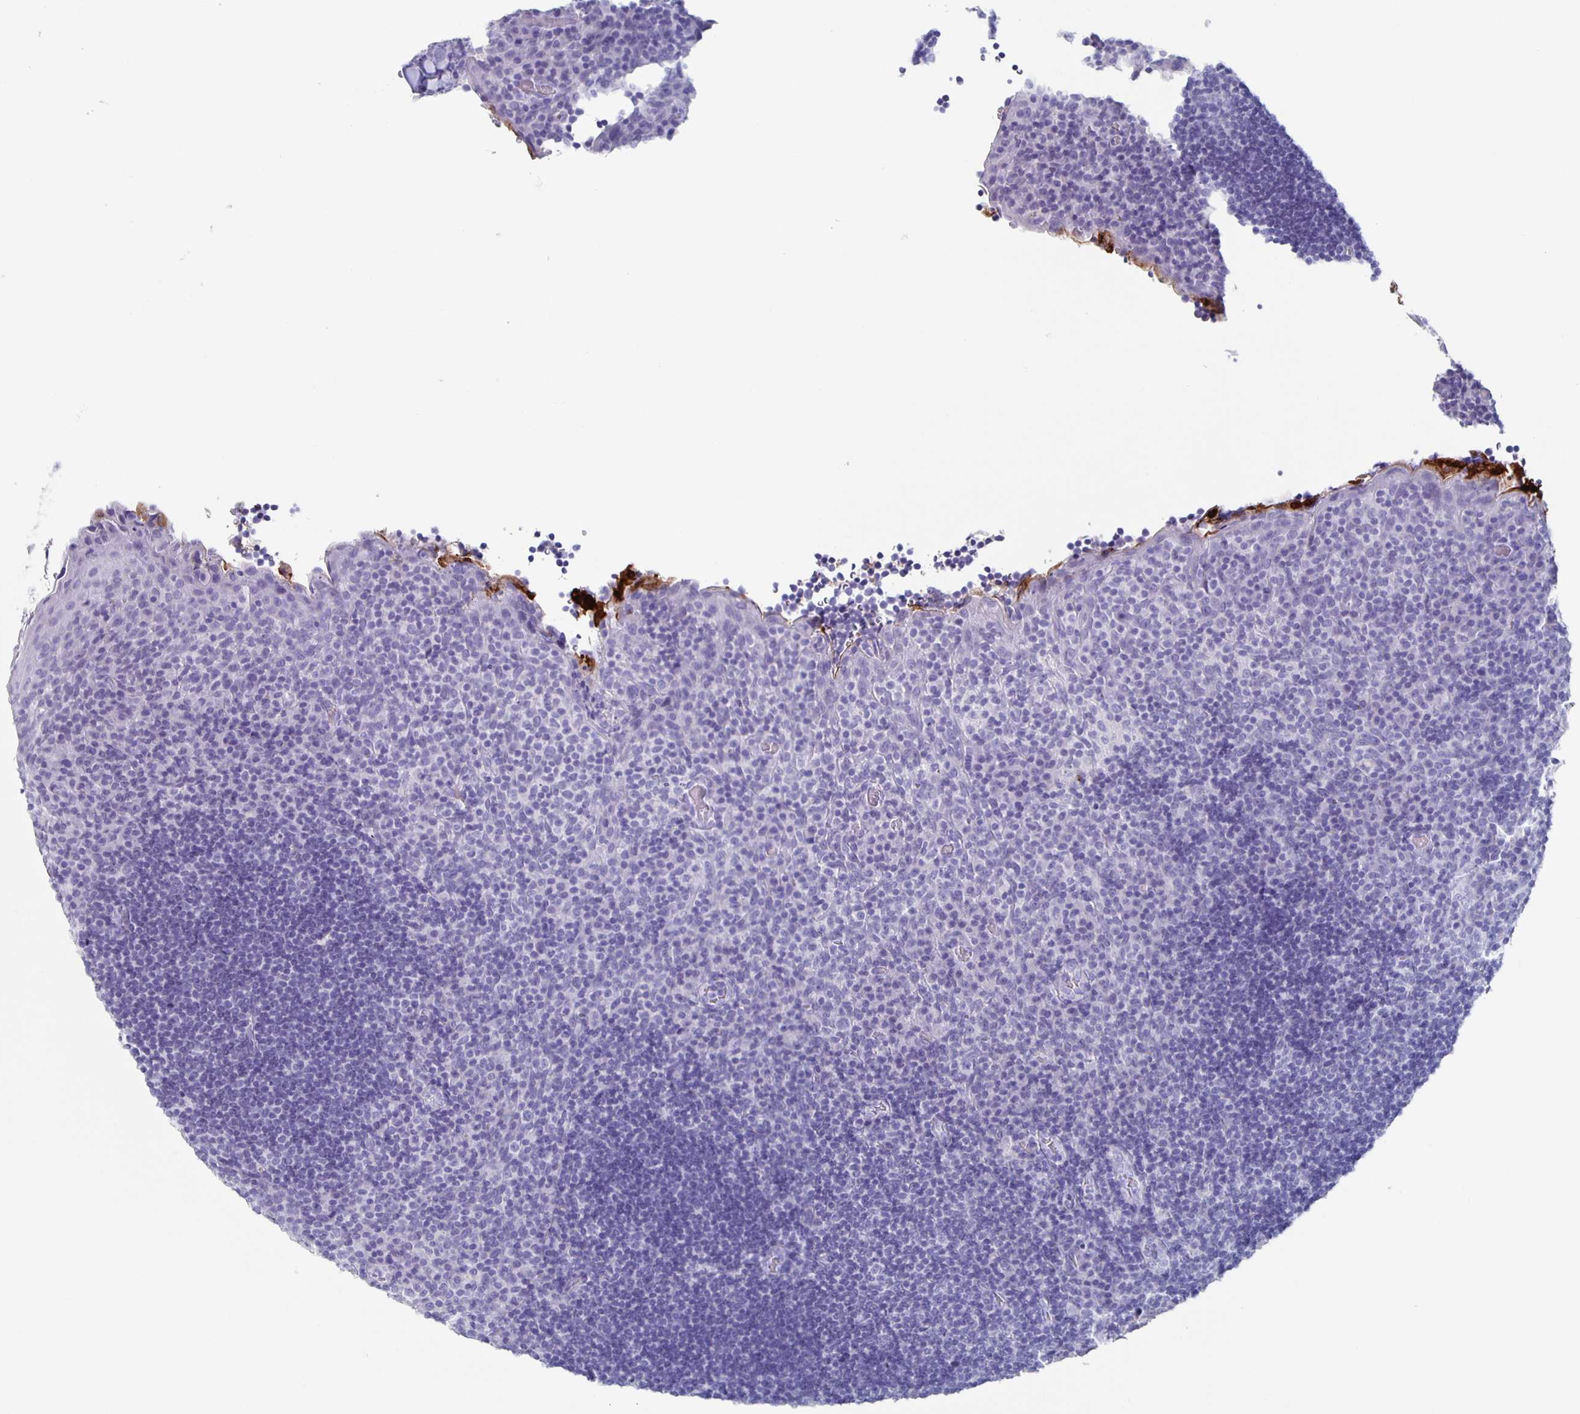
{"staining": {"intensity": "negative", "quantity": "none", "location": "none"}, "tissue": "tonsil", "cell_type": "Germinal center cells", "image_type": "normal", "snomed": [{"axis": "morphology", "description": "Normal tissue, NOS"}, {"axis": "topography", "description": "Tonsil"}], "caption": "Tonsil stained for a protein using immunohistochemistry (IHC) reveals no positivity germinal center cells.", "gene": "FGA", "patient": {"sex": "male", "age": 17}}